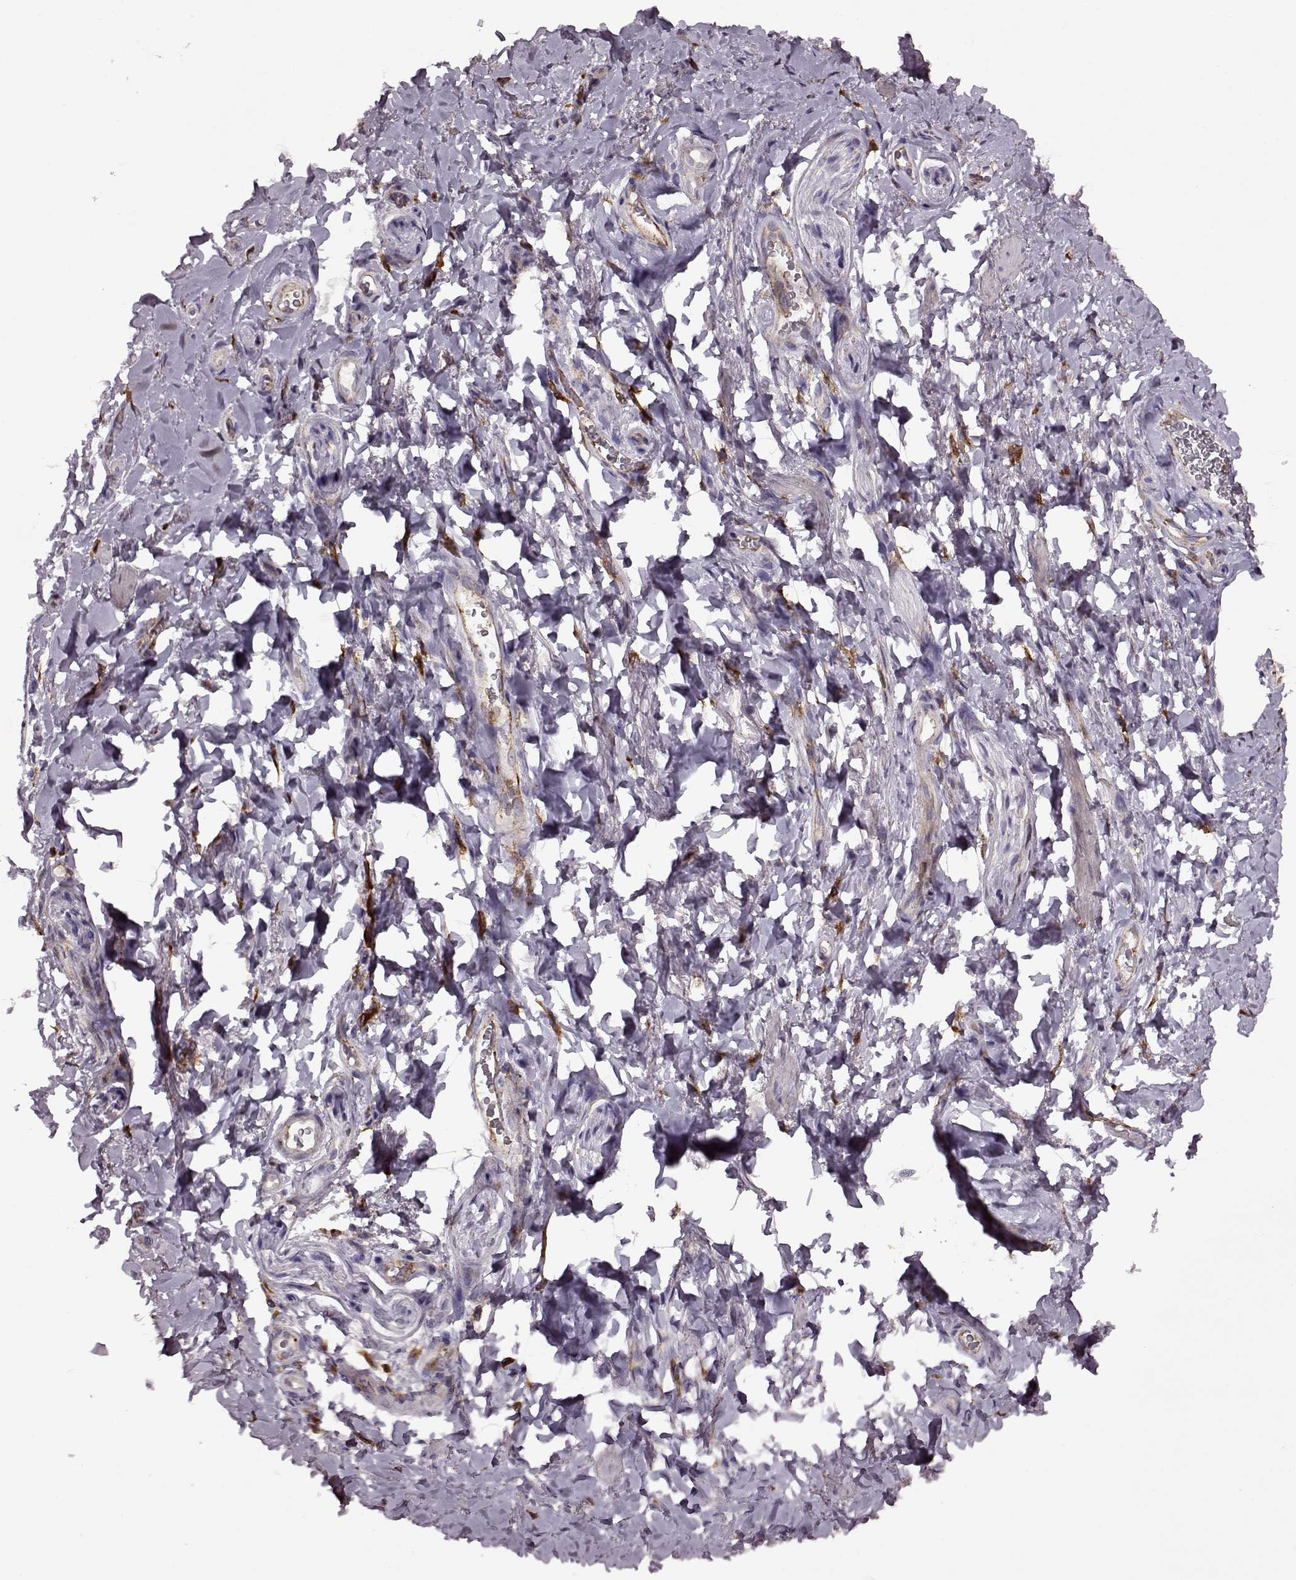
{"staining": {"intensity": "moderate", "quantity": "<25%", "location": "cytoplasmic/membranous"}, "tissue": "adipose tissue", "cell_type": "Adipocytes", "image_type": "normal", "snomed": [{"axis": "morphology", "description": "Normal tissue, NOS"}, {"axis": "topography", "description": "Anal"}, {"axis": "topography", "description": "Peripheral nerve tissue"}], "caption": "A high-resolution image shows IHC staining of benign adipose tissue, which shows moderate cytoplasmic/membranous expression in about <25% of adipocytes. (IHC, brightfield microscopy, high magnification).", "gene": "MTSS1", "patient": {"sex": "male", "age": 53}}